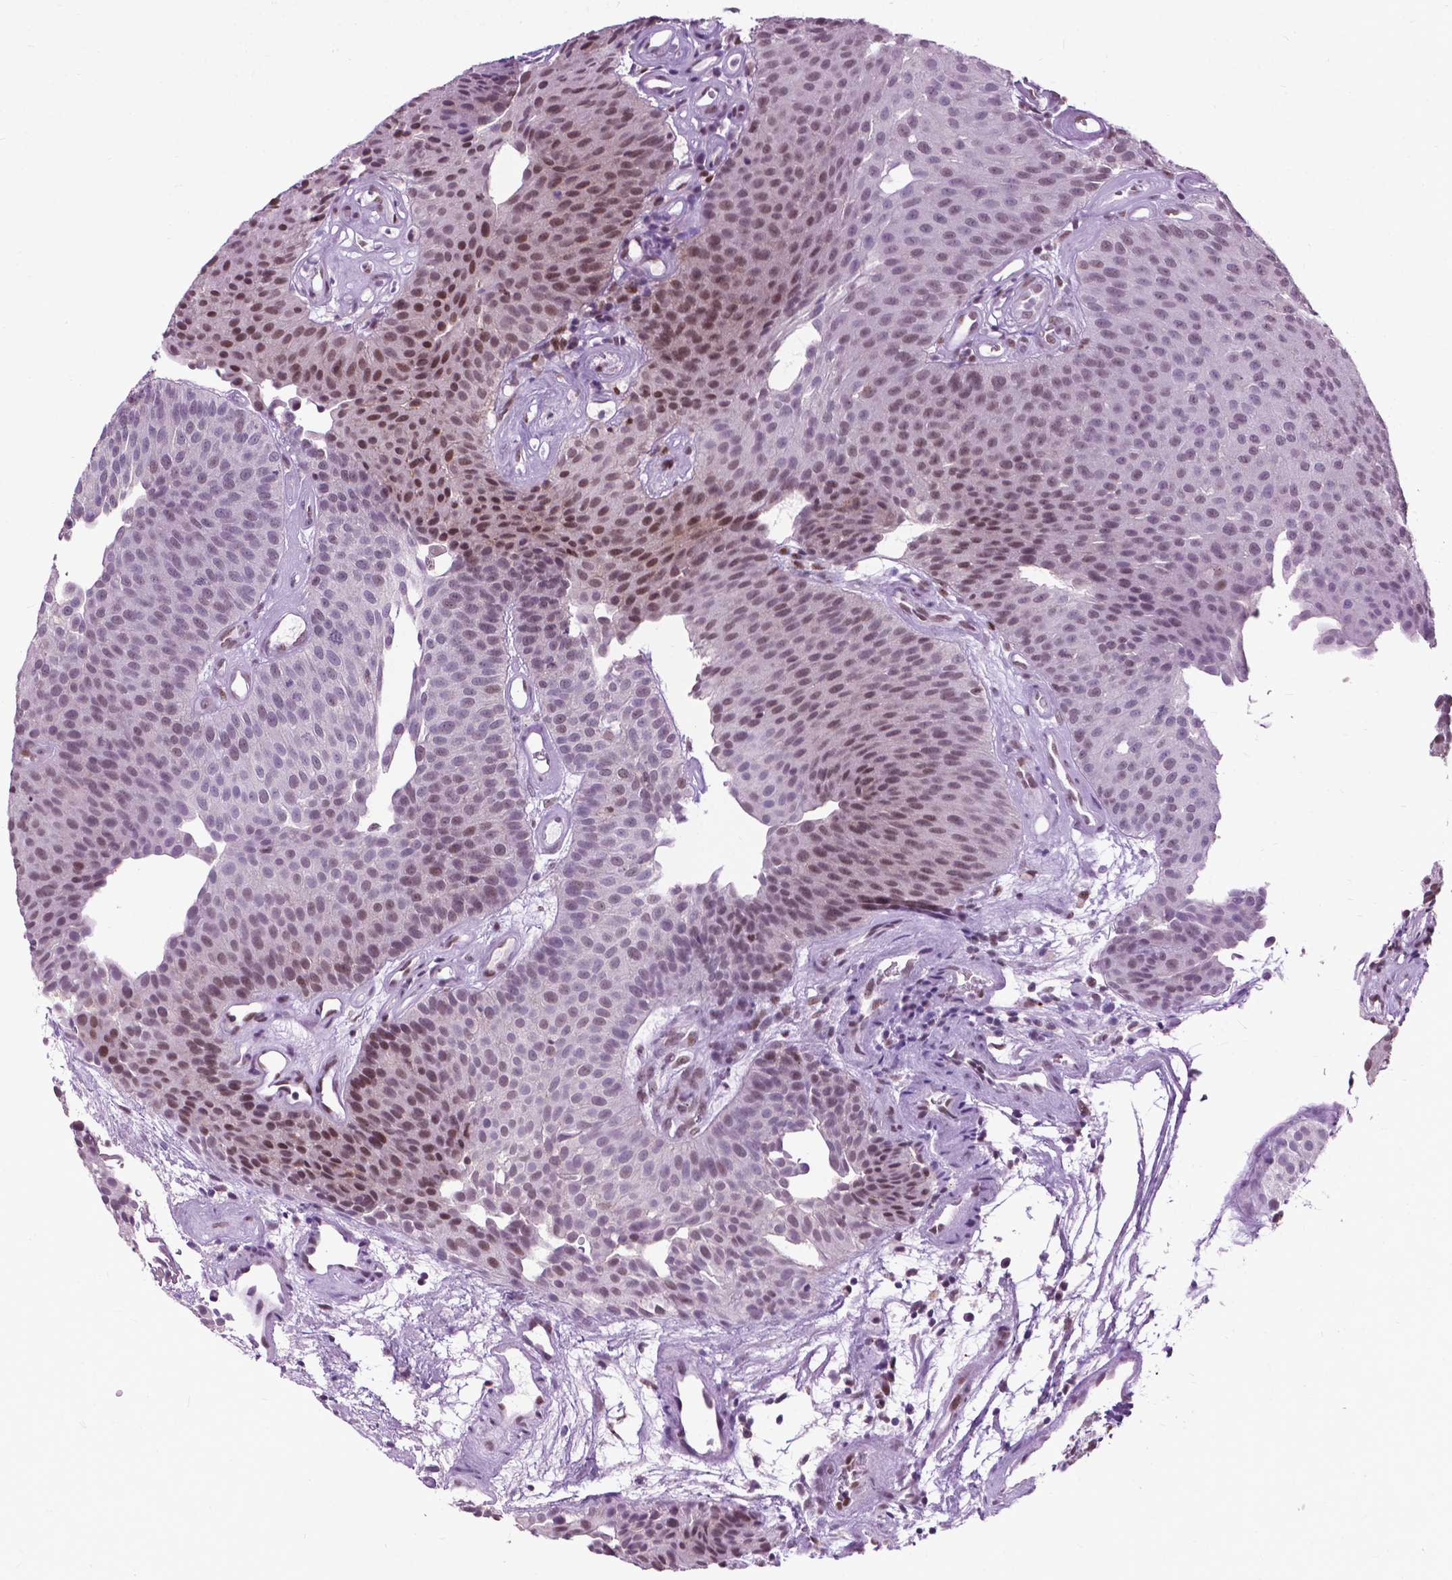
{"staining": {"intensity": "moderate", "quantity": "<25%", "location": "nuclear"}, "tissue": "urothelial cancer", "cell_type": "Tumor cells", "image_type": "cancer", "snomed": [{"axis": "morphology", "description": "Urothelial carcinoma, Low grade"}, {"axis": "topography", "description": "Urinary bladder"}], "caption": "An immunohistochemistry photomicrograph of tumor tissue is shown. Protein staining in brown highlights moderate nuclear positivity in low-grade urothelial carcinoma within tumor cells. (Stains: DAB (3,3'-diaminobenzidine) in brown, nuclei in blue, Microscopy: brightfield microscopy at high magnification).", "gene": "EAF1", "patient": {"sex": "female", "age": 87}}